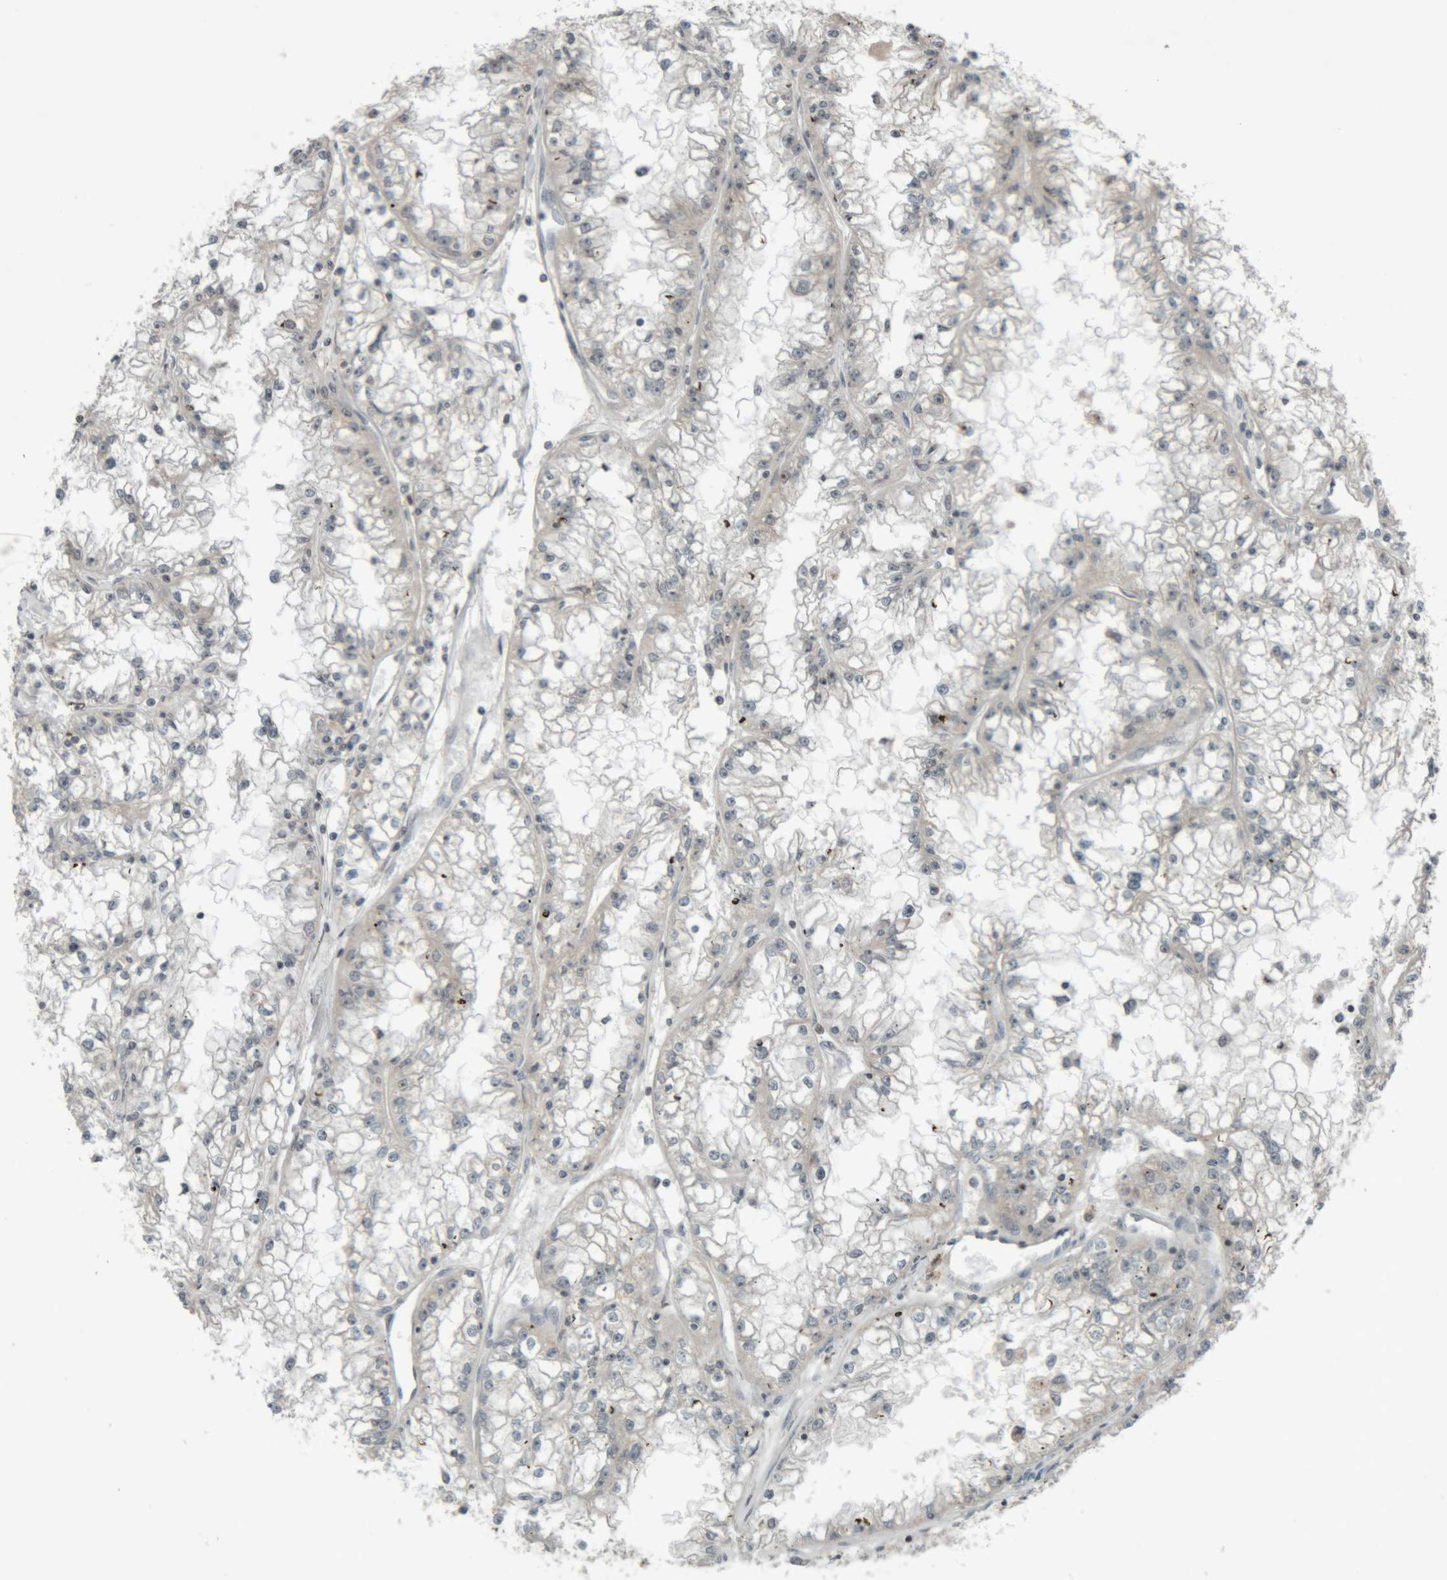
{"staining": {"intensity": "negative", "quantity": "none", "location": "none"}, "tissue": "renal cancer", "cell_type": "Tumor cells", "image_type": "cancer", "snomed": [{"axis": "morphology", "description": "Adenocarcinoma, NOS"}, {"axis": "topography", "description": "Kidney"}], "caption": "The immunohistochemistry micrograph has no significant expression in tumor cells of renal adenocarcinoma tissue.", "gene": "RPF1", "patient": {"sex": "male", "age": 56}}